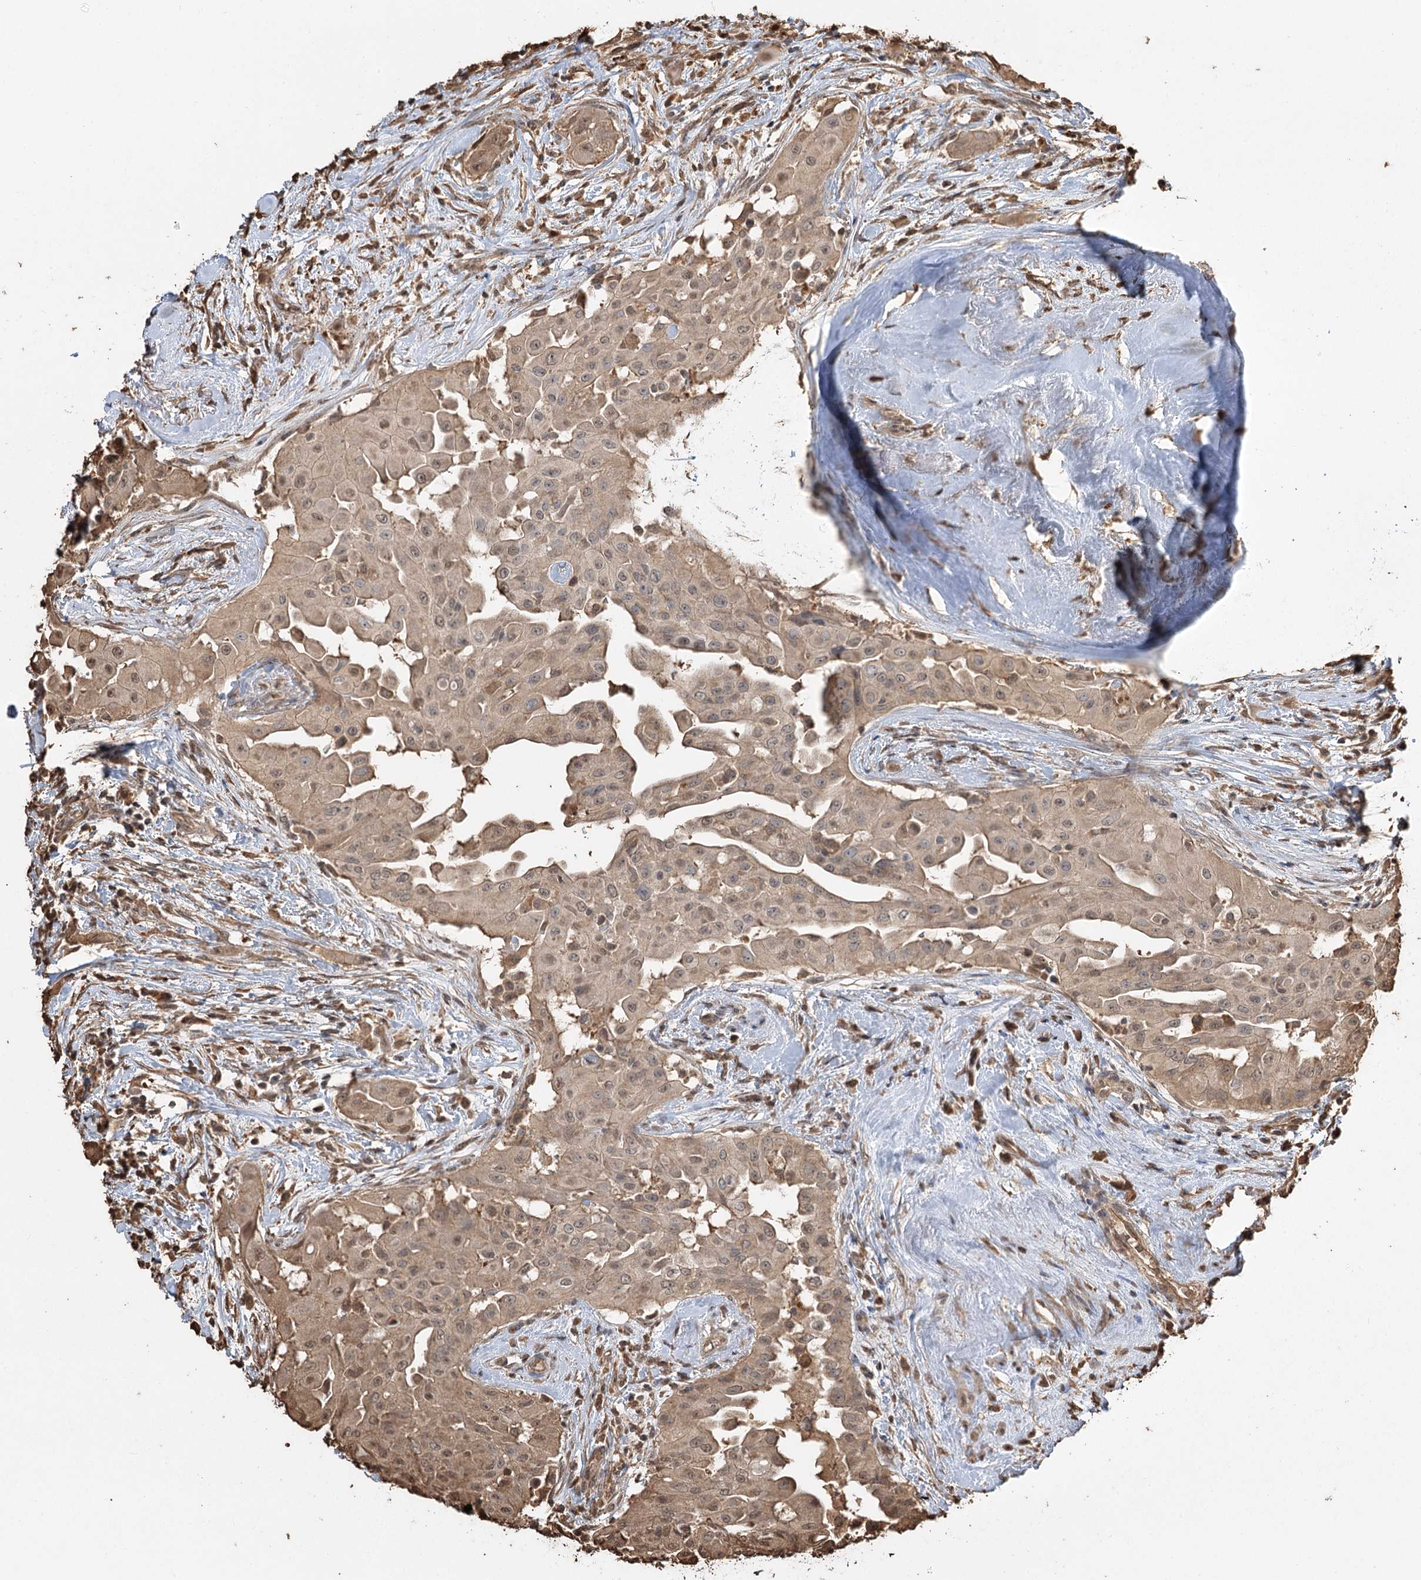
{"staining": {"intensity": "moderate", "quantity": ">75%", "location": "cytoplasmic/membranous,nuclear"}, "tissue": "thyroid cancer", "cell_type": "Tumor cells", "image_type": "cancer", "snomed": [{"axis": "morphology", "description": "Papillary adenocarcinoma, NOS"}, {"axis": "topography", "description": "Thyroid gland"}], "caption": "Immunohistochemical staining of papillary adenocarcinoma (thyroid) displays medium levels of moderate cytoplasmic/membranous and nuclear staining in approximately >75% of tumor cells.", "gene": "PLCH1", "patient": {"sex": "female", "age": 59}}